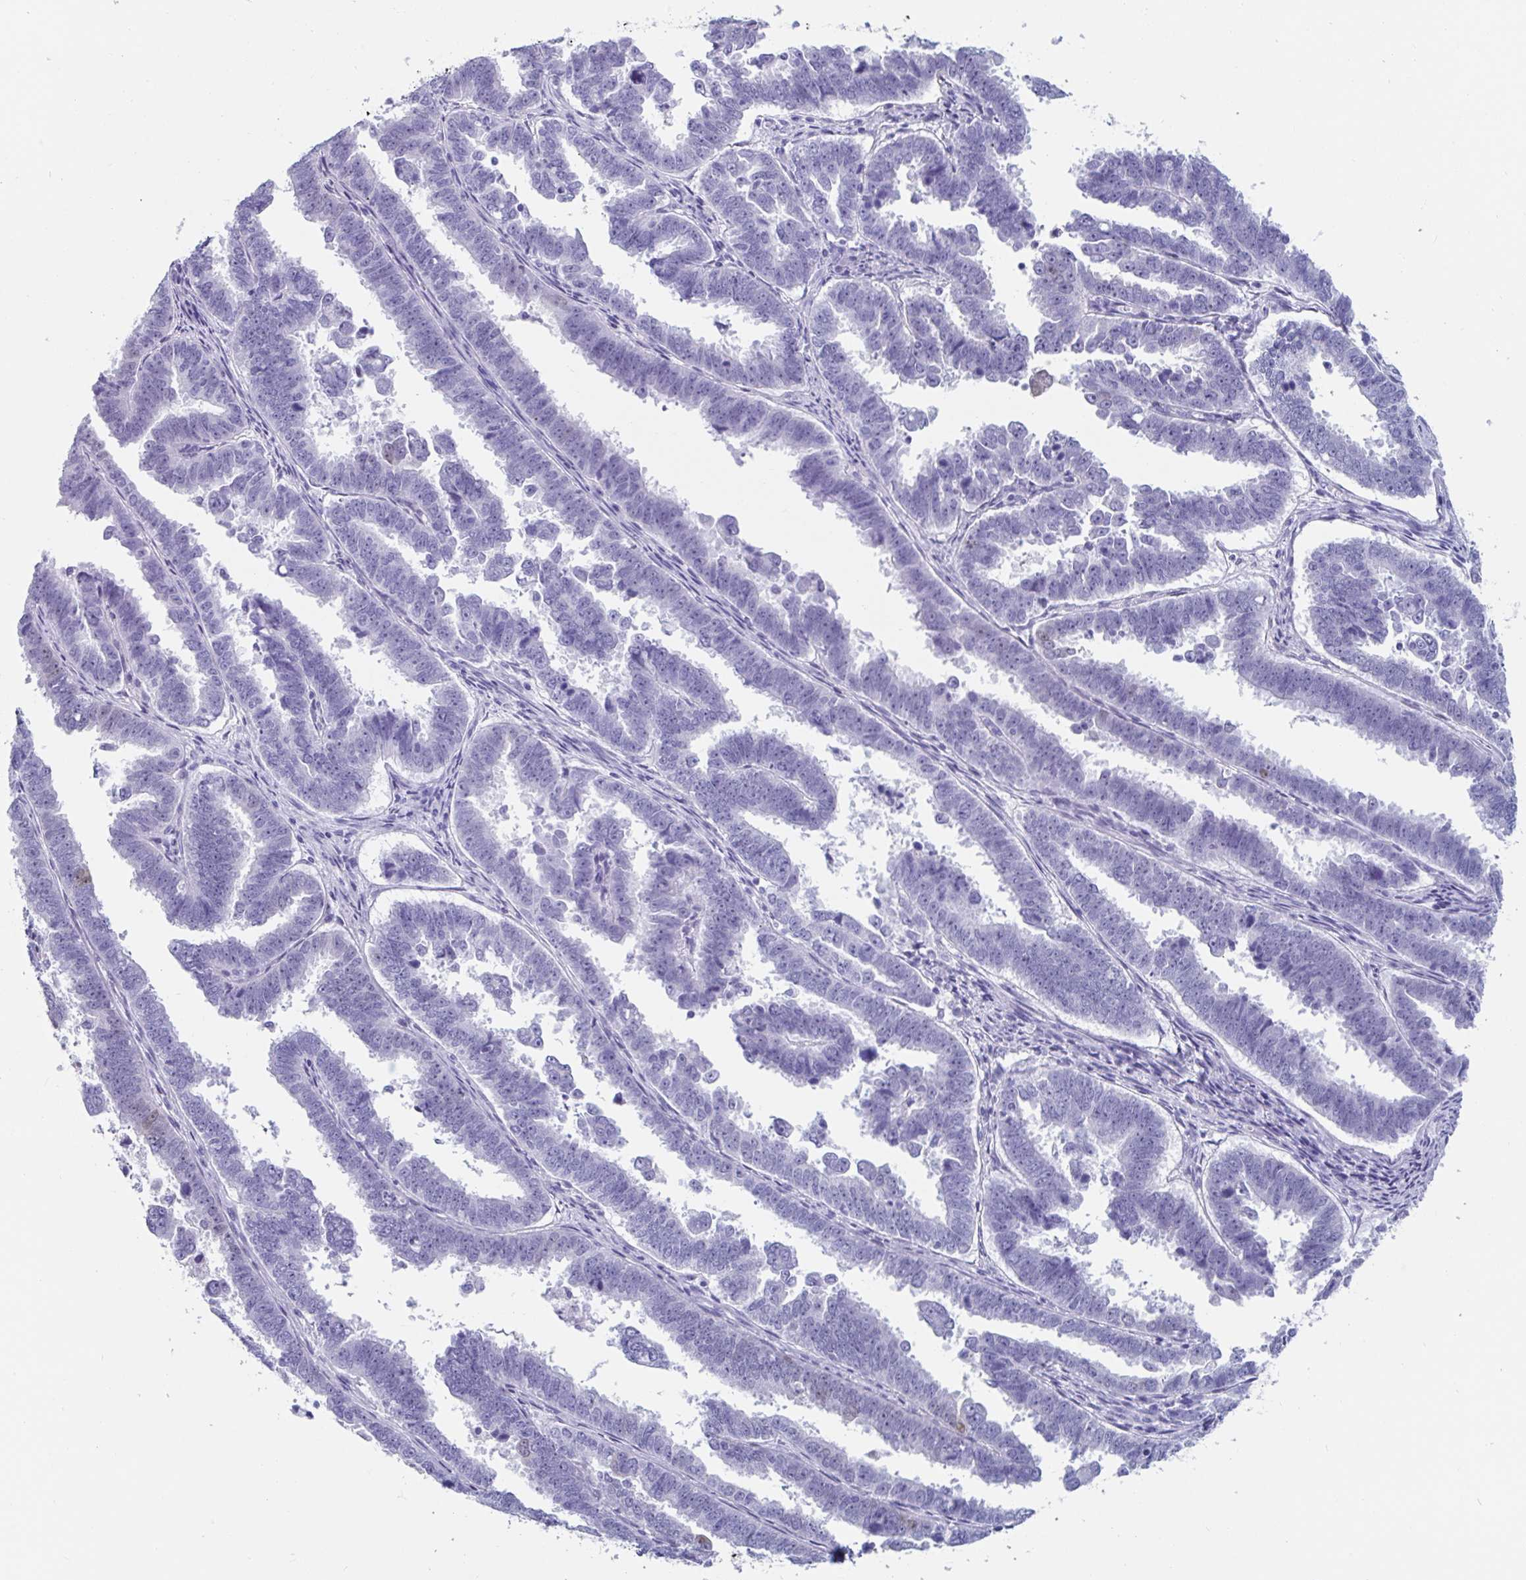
{"staining": {"intensity": "negative", "quantity": "none", "location": "none"}, "tissue": "endometrial cancer", "cell_type": "Tumor cells", "image_type": "cancer", "snomed": [{"axis": "morphology", "description": "Adenocarcinoma, NOS"}, {"axis": "topography", "description": "Endometrium"}], "caption": "Immunohistochemical staining of human endometrial cancer exhibits no significant positivity in tumor cells. (DAB (3,3'-diaminobenzidine) immunohistochemistry with hematoxylin counter stain).", "gene": "GKN2", "patient": {"sex": "female", "age": 75}}